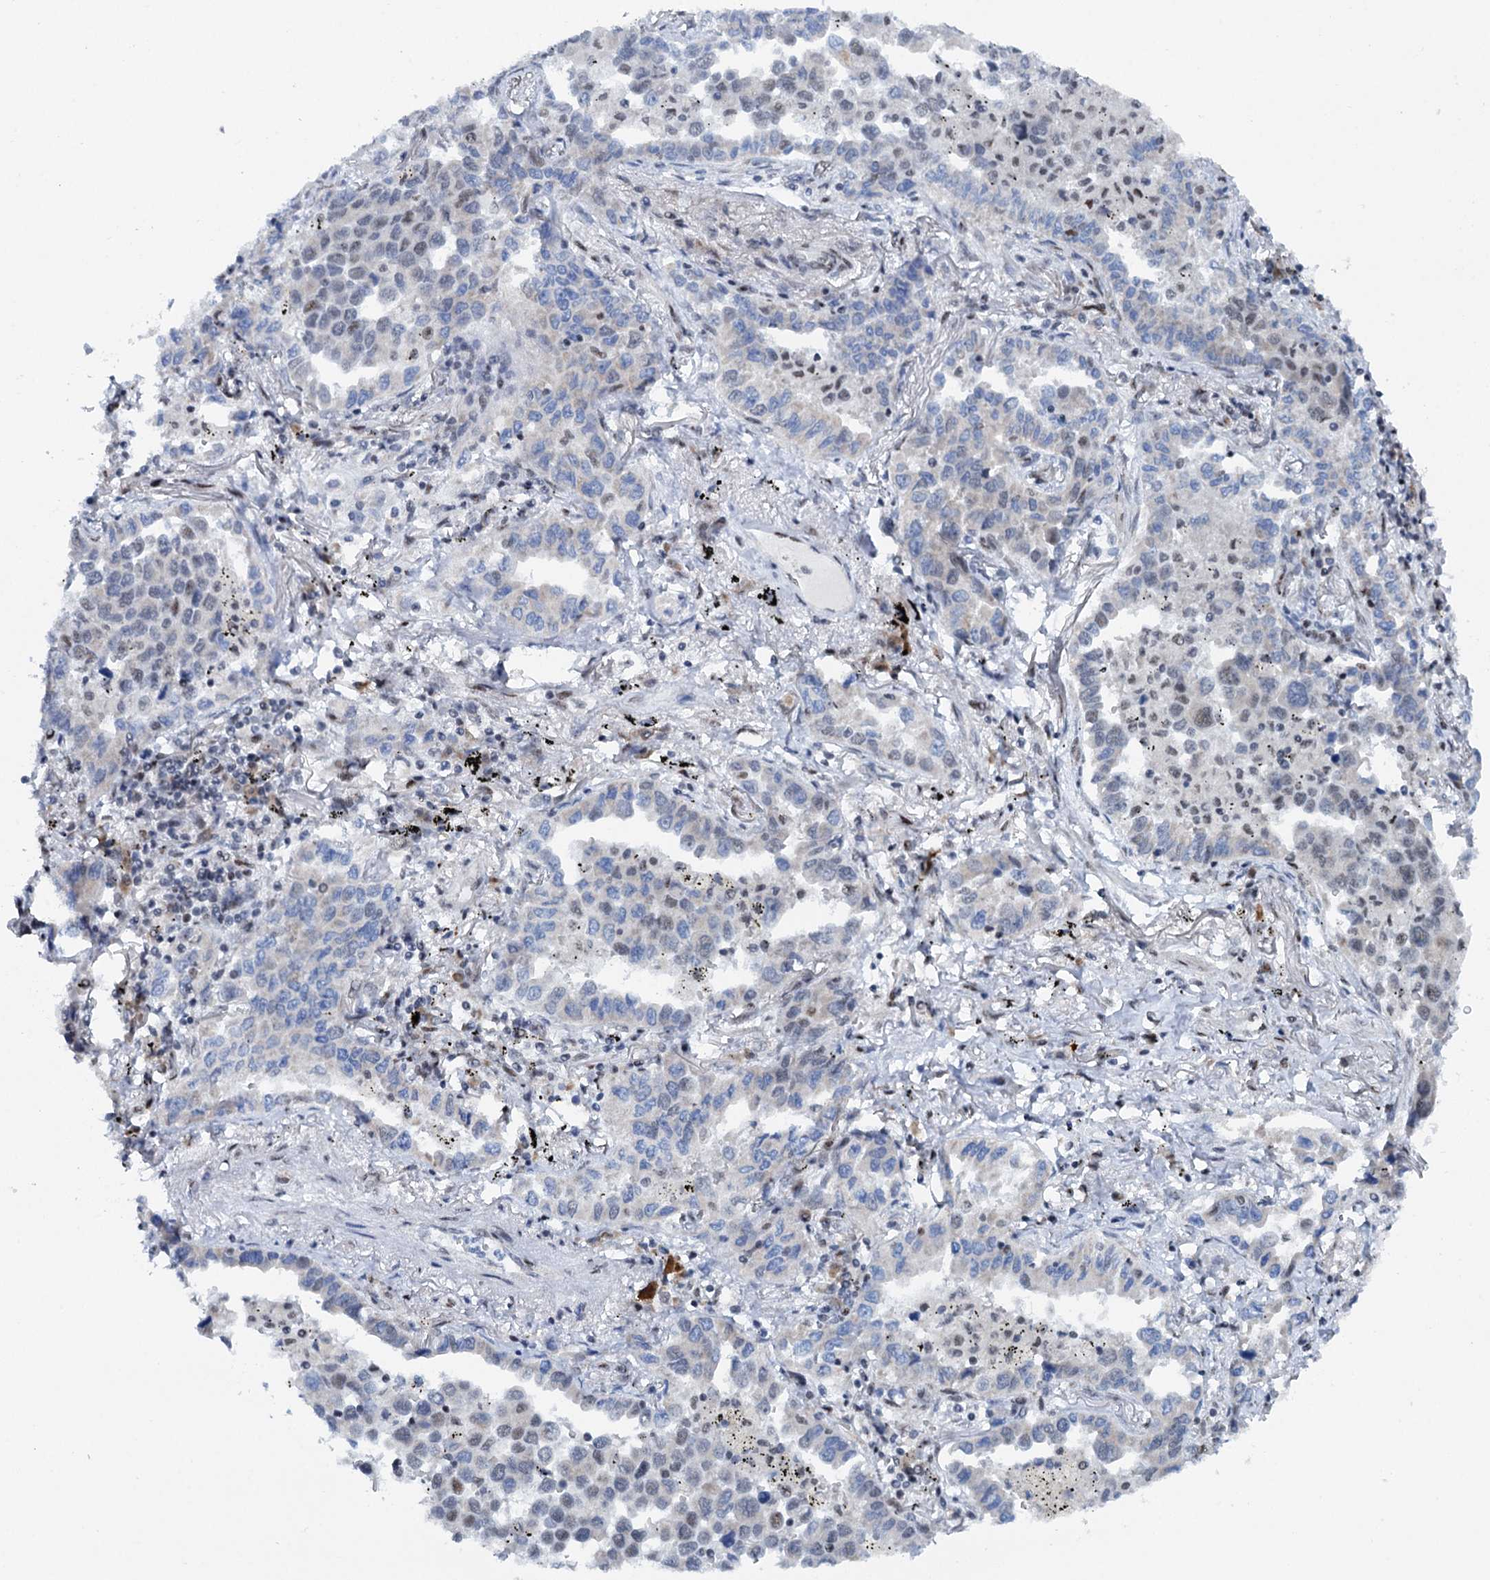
{"staining": {"intensity": "moderate", "quantity": "<25%", "location": "nuclear"}, "tissue": "lung cancer", "cell_type": "Tumor cells", "image_type": "cancer", "snomed": [{"axis": "morphology", "description": "Adenocarcinoma, NOS"}, {"axis": "topography", "description": "Lung"}], "caption": "Immunohistochemistry staining of lung cancer, which displays low levels of moderate nuclear staining in about <25% of tumor cells indicating moderate nuclear protein staining. The staining was performed using DAB (brown) for protein detection and nuclei were counterstained in hematoxylin (blue).", "gene": "SREK1", "patient": {"sex": "male", "age": 67}}